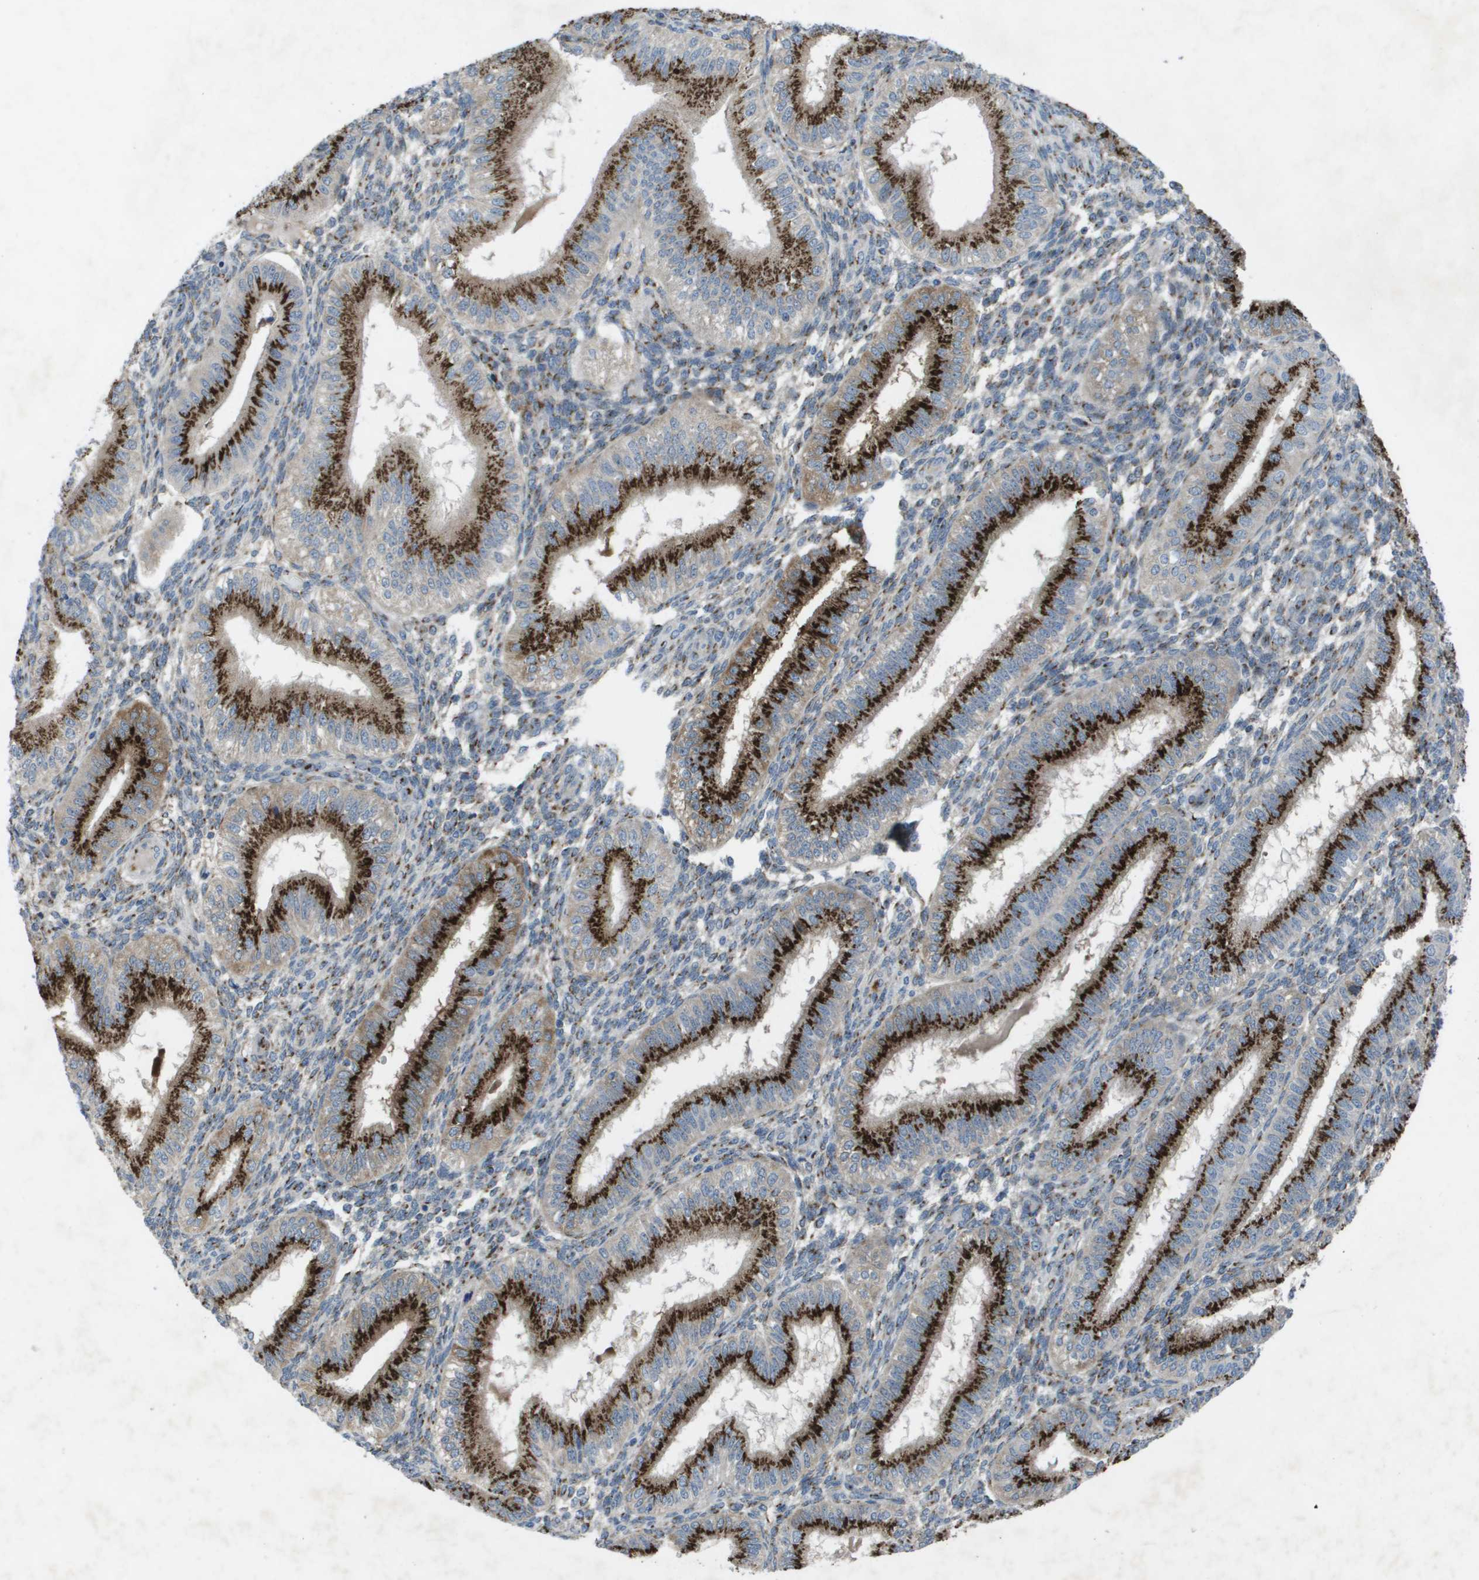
{"staining": {"intensity": "moderate", "quantity": "25%-75%", "location": "cytoplasmic/membranous"}, "tissue": "endometrium", "cell_type": "Cells in endometrial stroma", "image_type": "normal", "snomed": [{"axis": "morphology", "description": "Normal tissue, NOS"}, {"axis": "topography", "description": "Endometrium"}], "caption": "High-power microscopy captured an immunohistochemistry (IHC) photomicrograph of benign endometrium, revealing moderate cytoplasmic/membranous positivity in about 25%-75% of cells in endometrial stroma.", "gene": "QSOX2", "patient": {"sex": "female", "age": 39}}